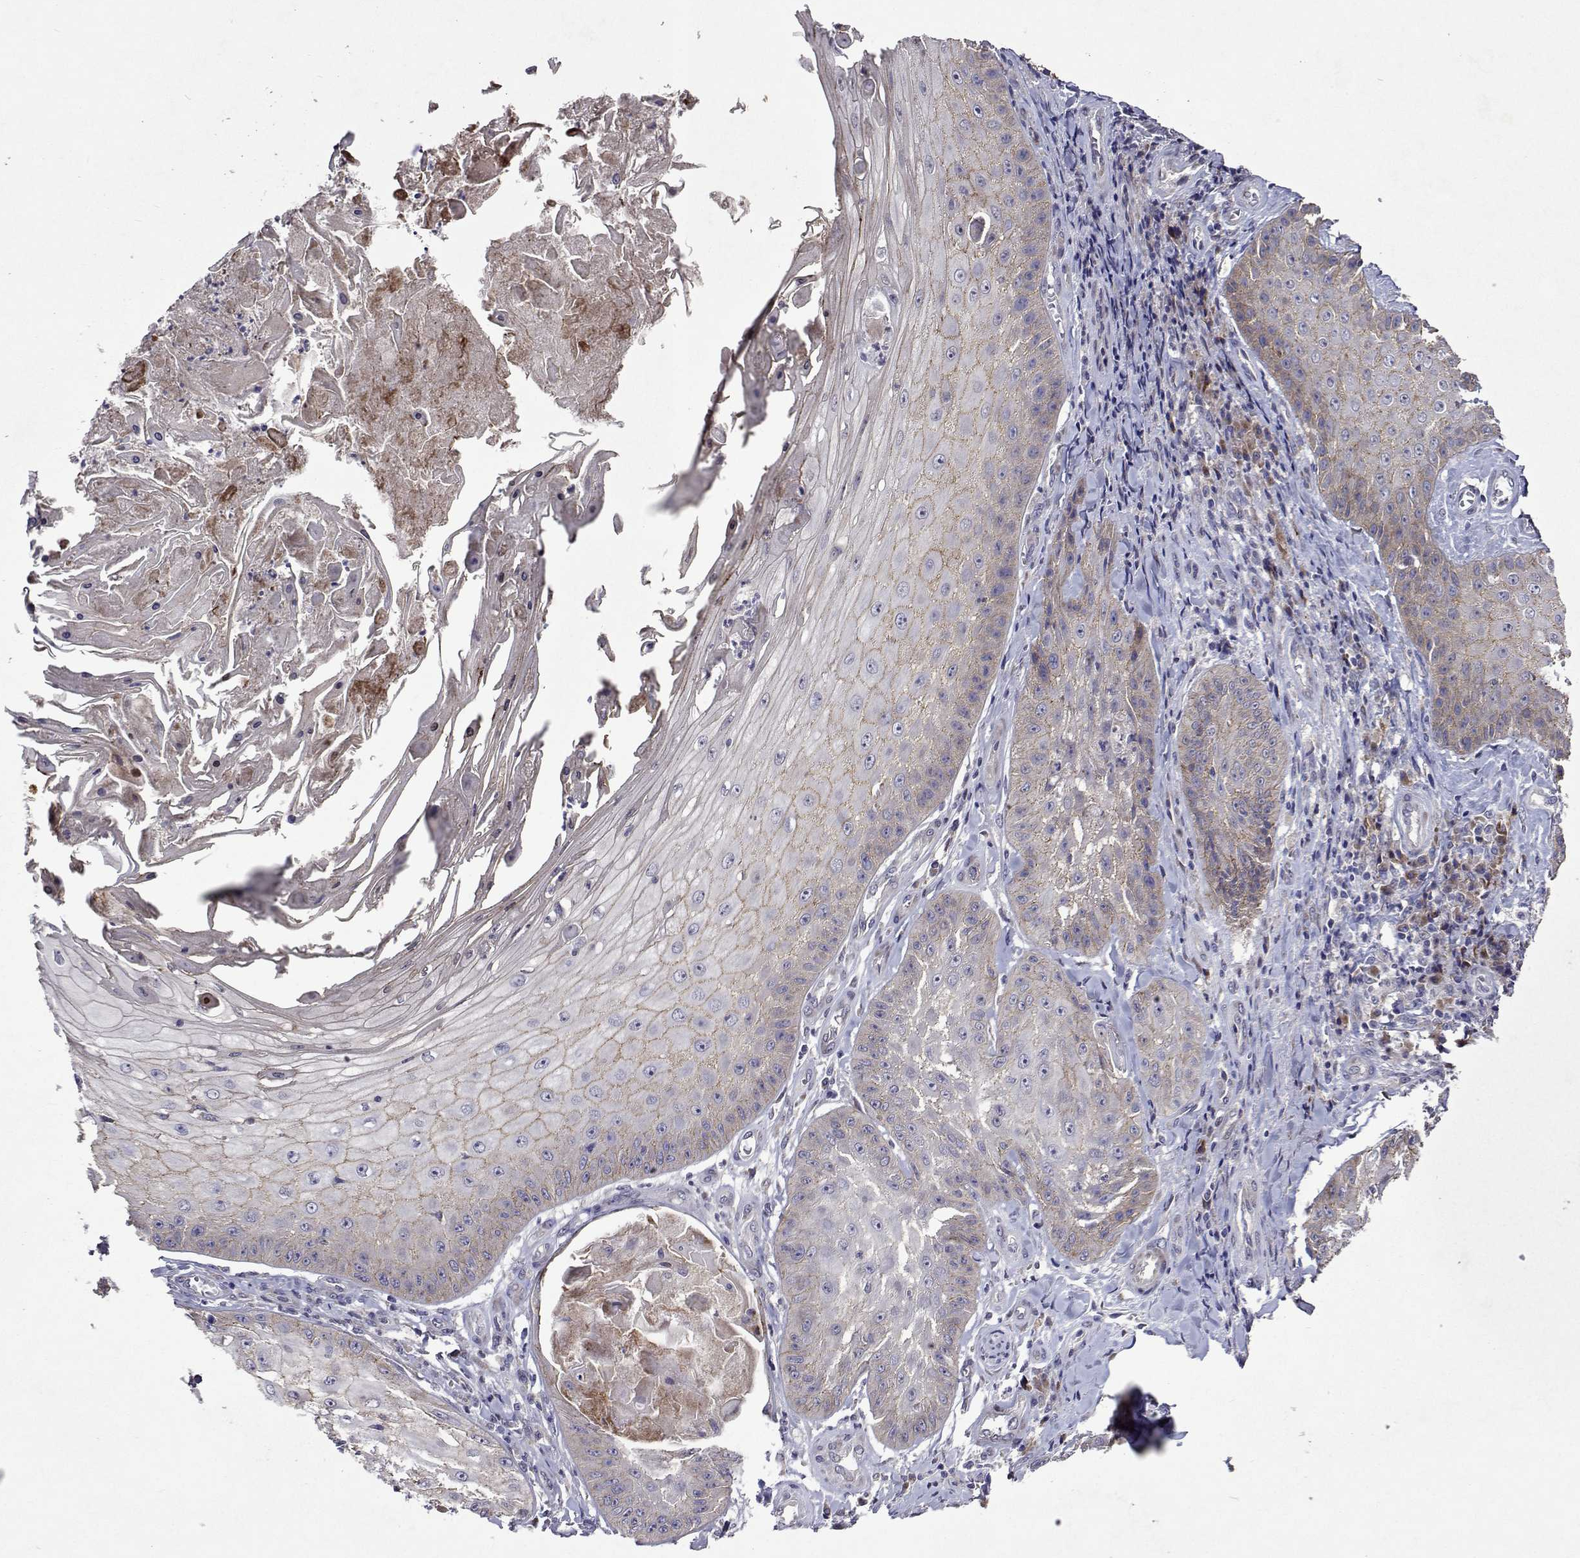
{"staining": {"intensity": "weak", "quantity": "25%-75%", "location": "cytoplasmic/membranous"}, "tissue": "skin cancer", "cell_type": "Tumor cells", "image_type": "cancer", "snomed": [{"axis": "morphology", "description": "Squamous cell carcinoma, NOS"}, {"axis": "topography", "description": "Skin"}], "caption": "Brown immunohistochemical staining in skin squamous cell carcinoma reveals weak cytoplasmic/membranous staining in about 25%-75% of tumor cells. The staining was performed using DAB (3,3'-diaminobenzidine), with brown indicating positive protein expression. Nuclei are stained blue with hematoxylin.", "gene": "TARBP2", "patient": {"sex": "male", "age": 70}}